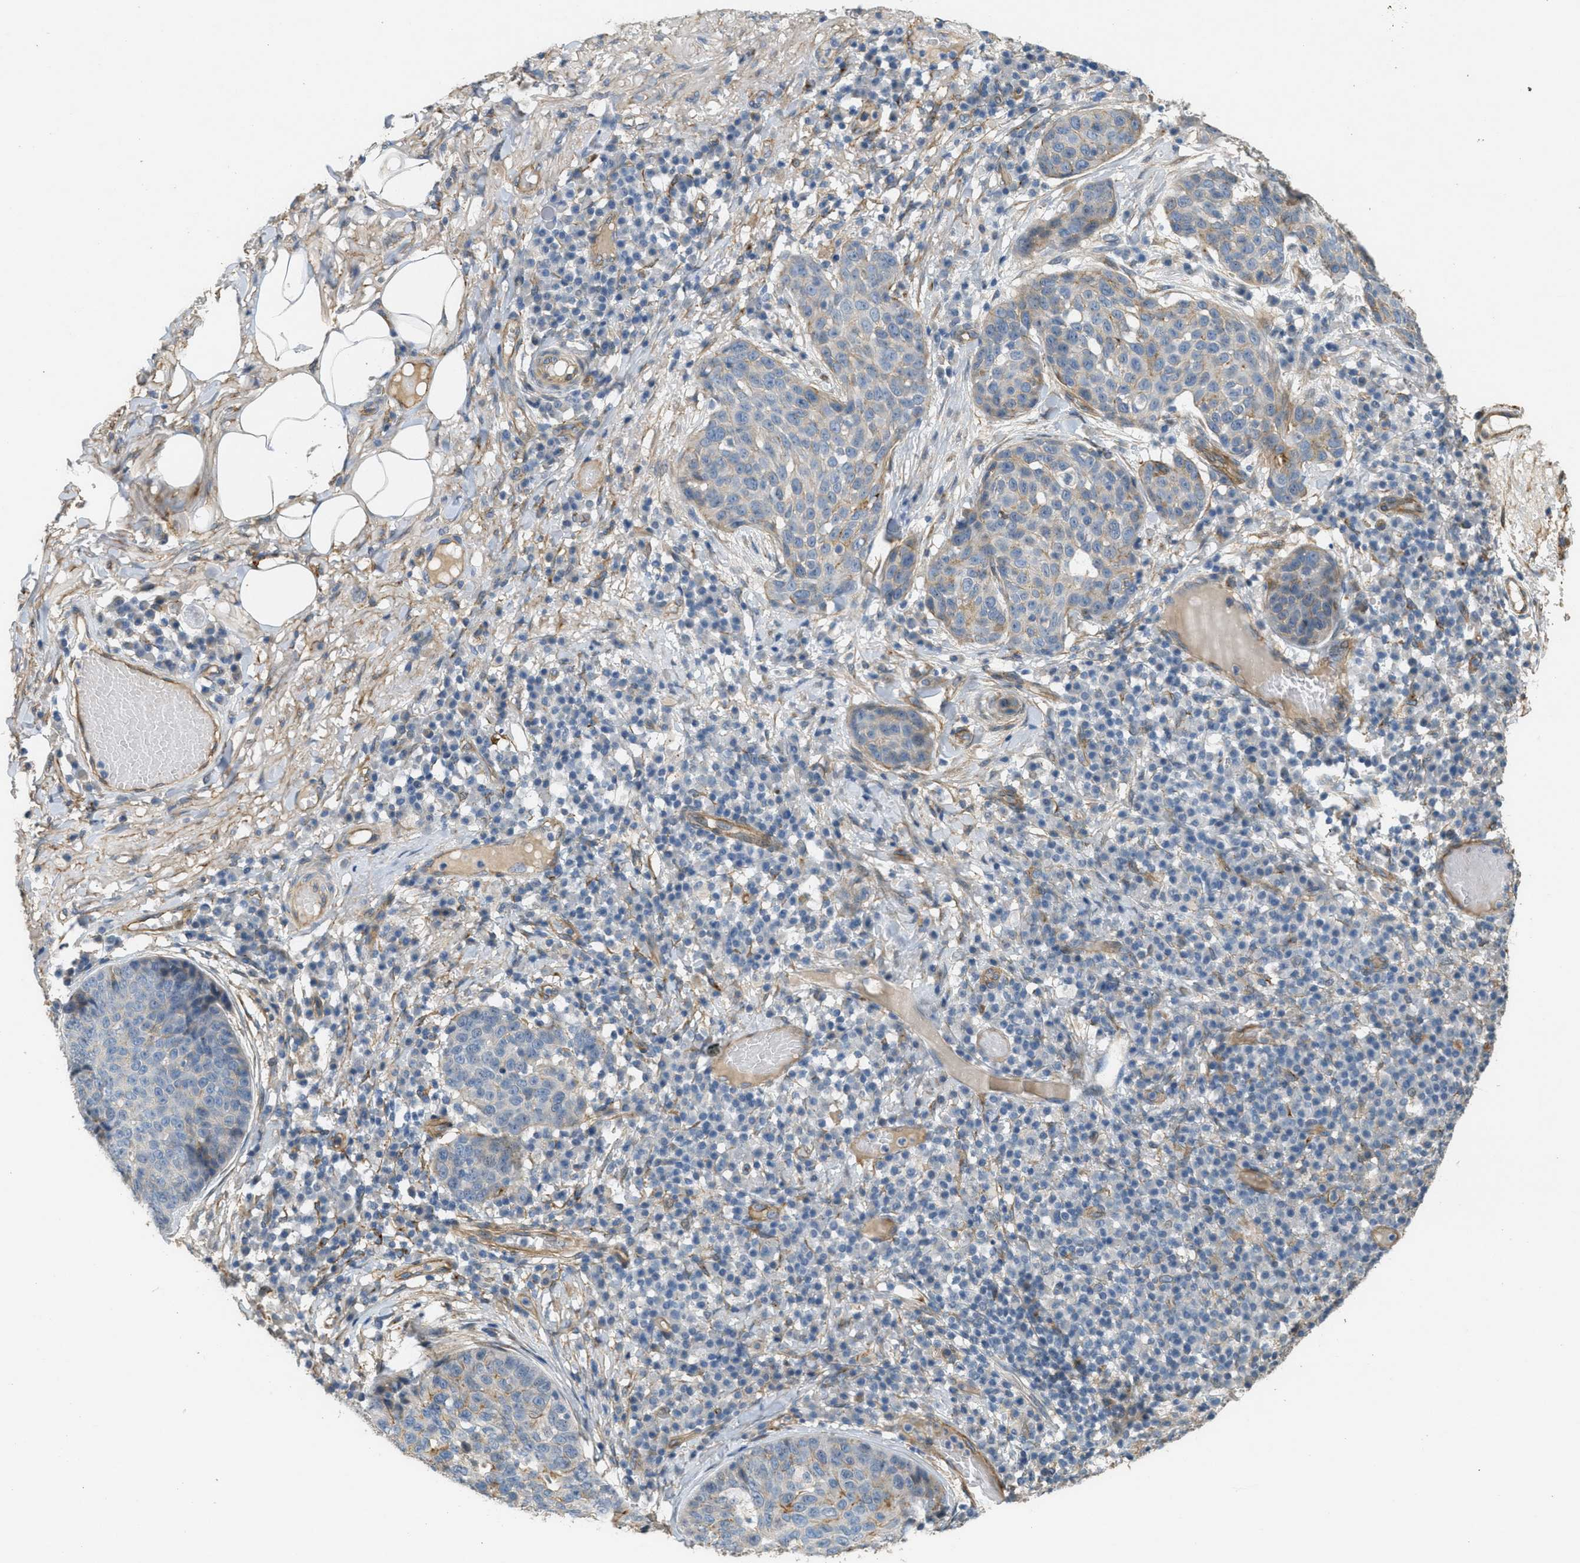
{"staining": {"intensity": "negative", "quantity": "none", "location": "none"}, "tissue": "skin cancer", "cell_type": "Tumor cells", "image_type": "cancer", "snomed": [{"axis": "morphology", "description": "Squamous cell carcinoma in situ, NOS"}, {"axis": "morphology", "description": "Squamous cell carcinoma, NOS"}, {"axis": "topography", "description": "Skin"}], "caption": "Tumor cells show no significant staining in skin cancer. (Stains: DAB (3,3'-diaminobenzidine) immunohistochemistry with hematoxylin counter stain, Microscopy: brightfield microscopy at high magnification).", "gene": "ADCY5", "patient": {"sex": "male", "age": 93}}